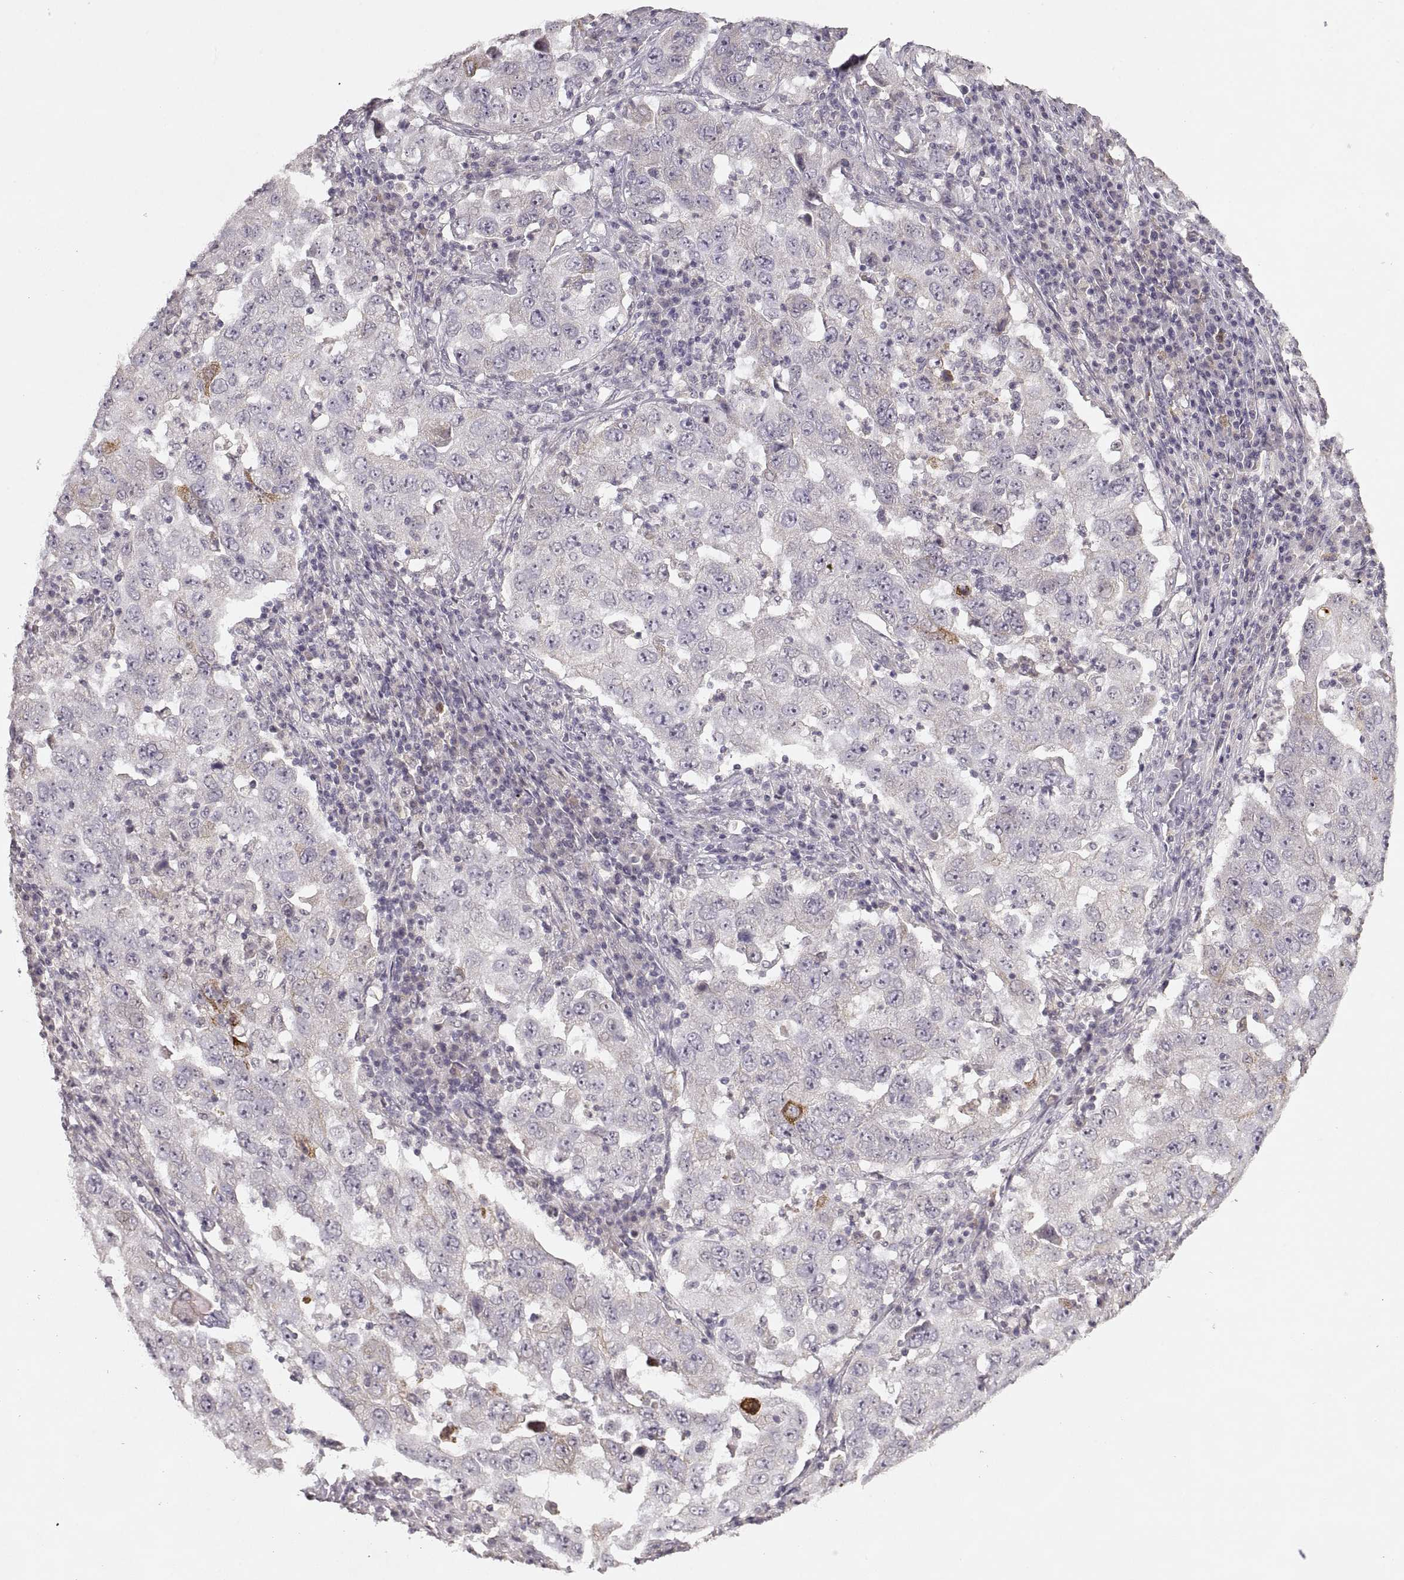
{"staining": {"intensity": "moderate", "quantity": "<25%", "location": "cytoplasmic/membranous"}, "tissue": "lung cancer", "cell_type": "Tumor cells", "image_type": "cancer", "snomed": [{"axis": "morphology", "description": "Adenocarcinoma, NOS"}, {"axis": "topography", "description": "Lung"}], "caption": "Immunohistochemical staining of human lung cancer (adenocarcinoma) shows low levels of moderate cytoplasmic/membranous protein staining in approximately <25% of tumor cells. Immunohistochemistry stains the protein in brown and the nuclei are stained blue.", "gene": "LAMC2", "patient": {"sex": "male", "age": 73}}